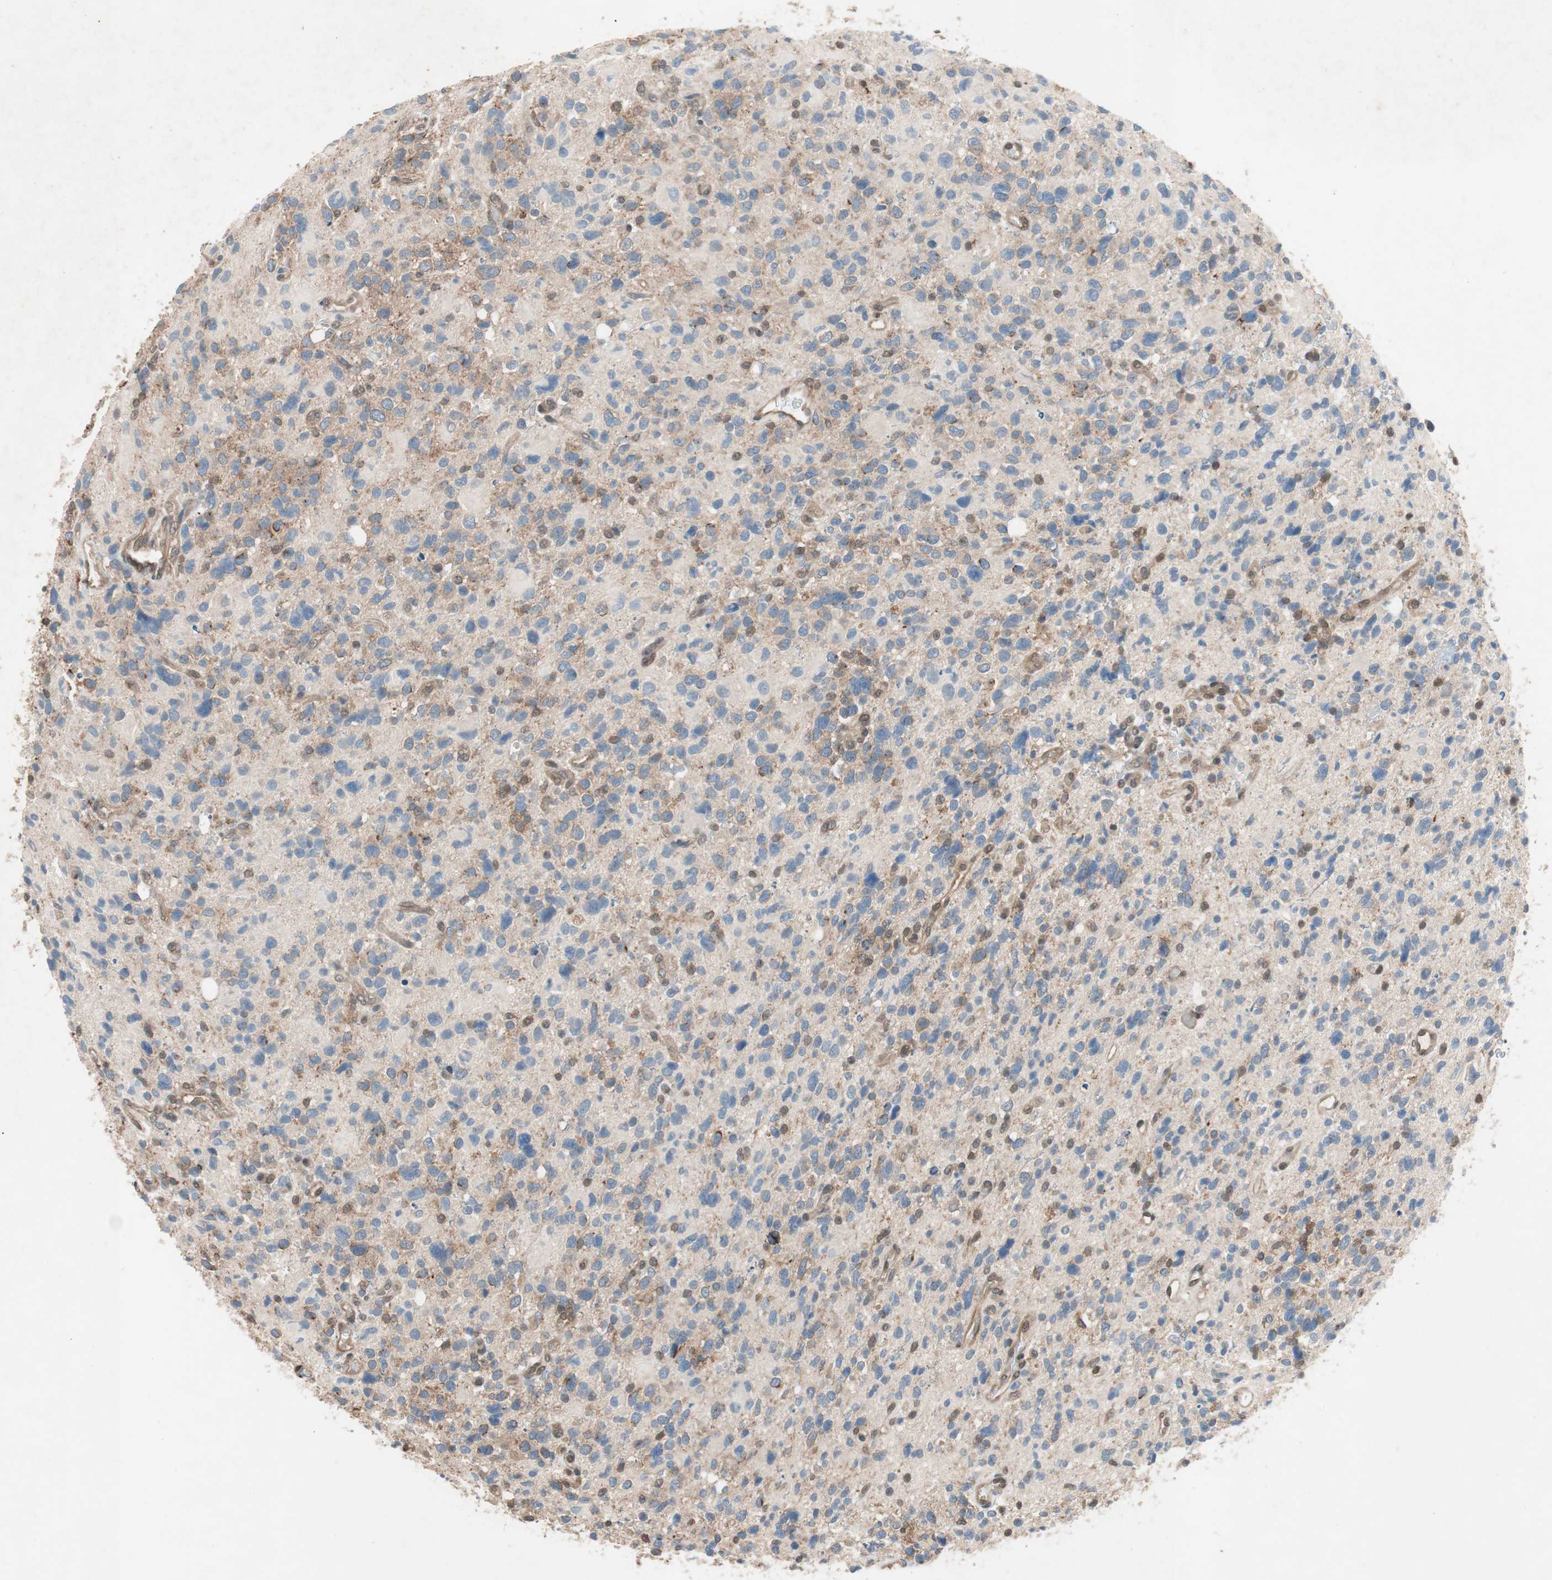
{"staining": {"intensity": "weak", "quantity": "25%-75%", "location": "cytoplasmic/membranous"}, "tissue": "glioma", "cell_type": "Tumor cells", "image_type": "cancer", "snomed": [{"axis": "morphology", "description": "Glioma, malignant, High grade"}, {"axis": "topography", "description": "Brain"}], "caption": "The photomicrograph demonstrates immunohistochemical staining of glioma. There is weak cytoplasmic/membranous expression is present in about 25%-75% of tumor cells. Immunohistochemistry (ihc) stains the protein of interest in brown and the nuclei are stained blue.", "gene": "GALT", "patient": {"sex": "male", "age": 48}}